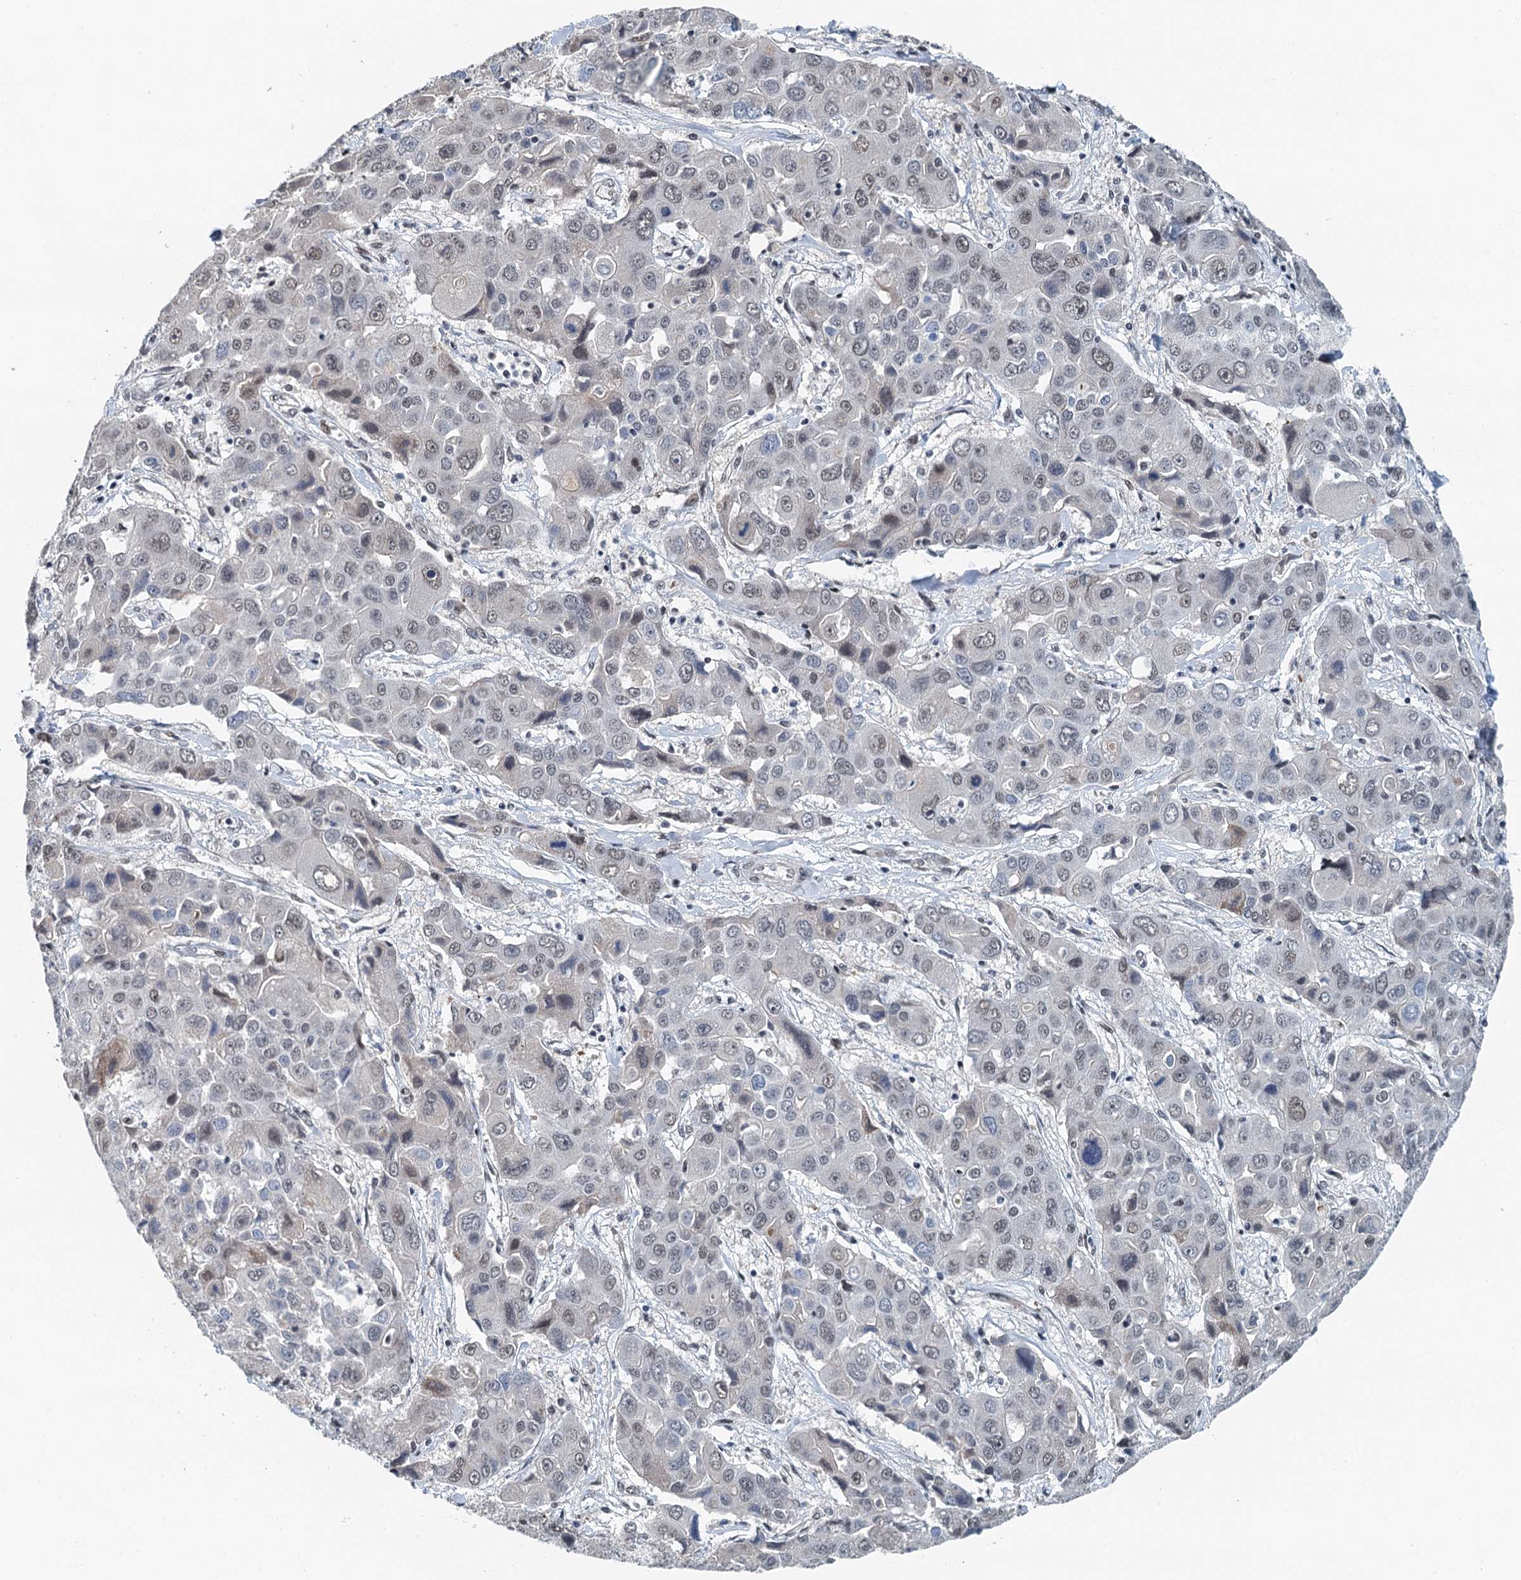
{"staining": {"intensity": "weak", "quantity": "25%-75%", "location": "nuclear"}, "tissue": "liver cancer", "cell_type": "Tumor cells", "image_type": "cancer", "snomed": [{"axis": "morphology", "description": "Cholangiocarcinoma"}, {"axis": "topography", "description": "Liver"}], "caption": "Immunohistochemistry (DAB) staining of human liver cancer (cholangiocarcinoma) reveals weak nuclear protein staining in approximately 25%-75% of tumor cells. (Brightfield microscopy of DAB IHC at high magnification).", "gene": "MTA3", "patient": {"sex": "male", "age": 67}}